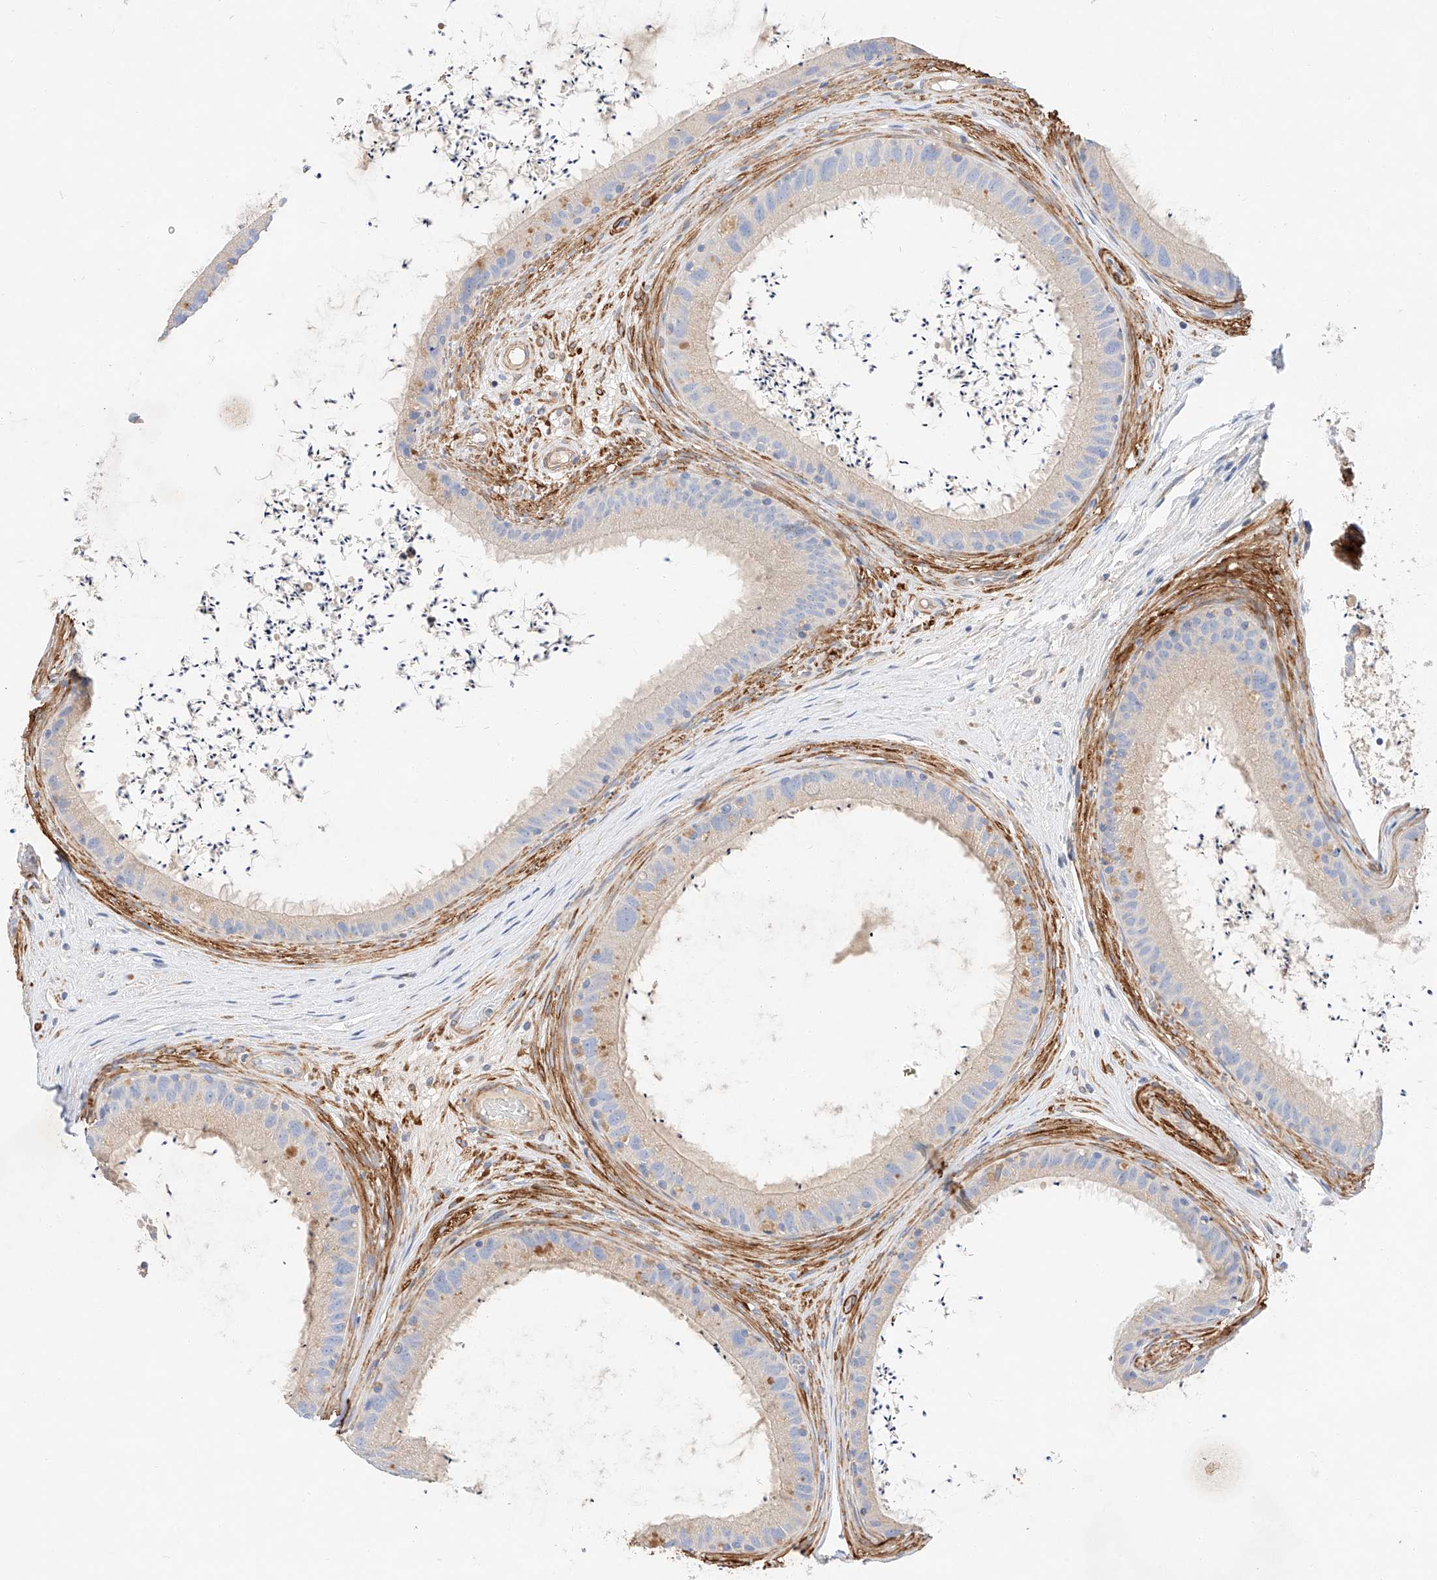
{"staining": {"intensity": "weak", "quantity": "<25%", "location": "cytoplasmic/membranous"}, "tissue": "epididymis", "cell_type": "Glandular cells", "image_type": "normal", "snomed": [{"axis": "morphology", "description": "Normal tissue, NOS"}, {"axis": "topography", "description": "Epididymis, spermatic cord, NOS"}], "caption": "Glandular cells show no significant protein staining in unremarkable epididymis.", "gene": "C6orf118", "patient": {"sex": "male", "age": 50}}